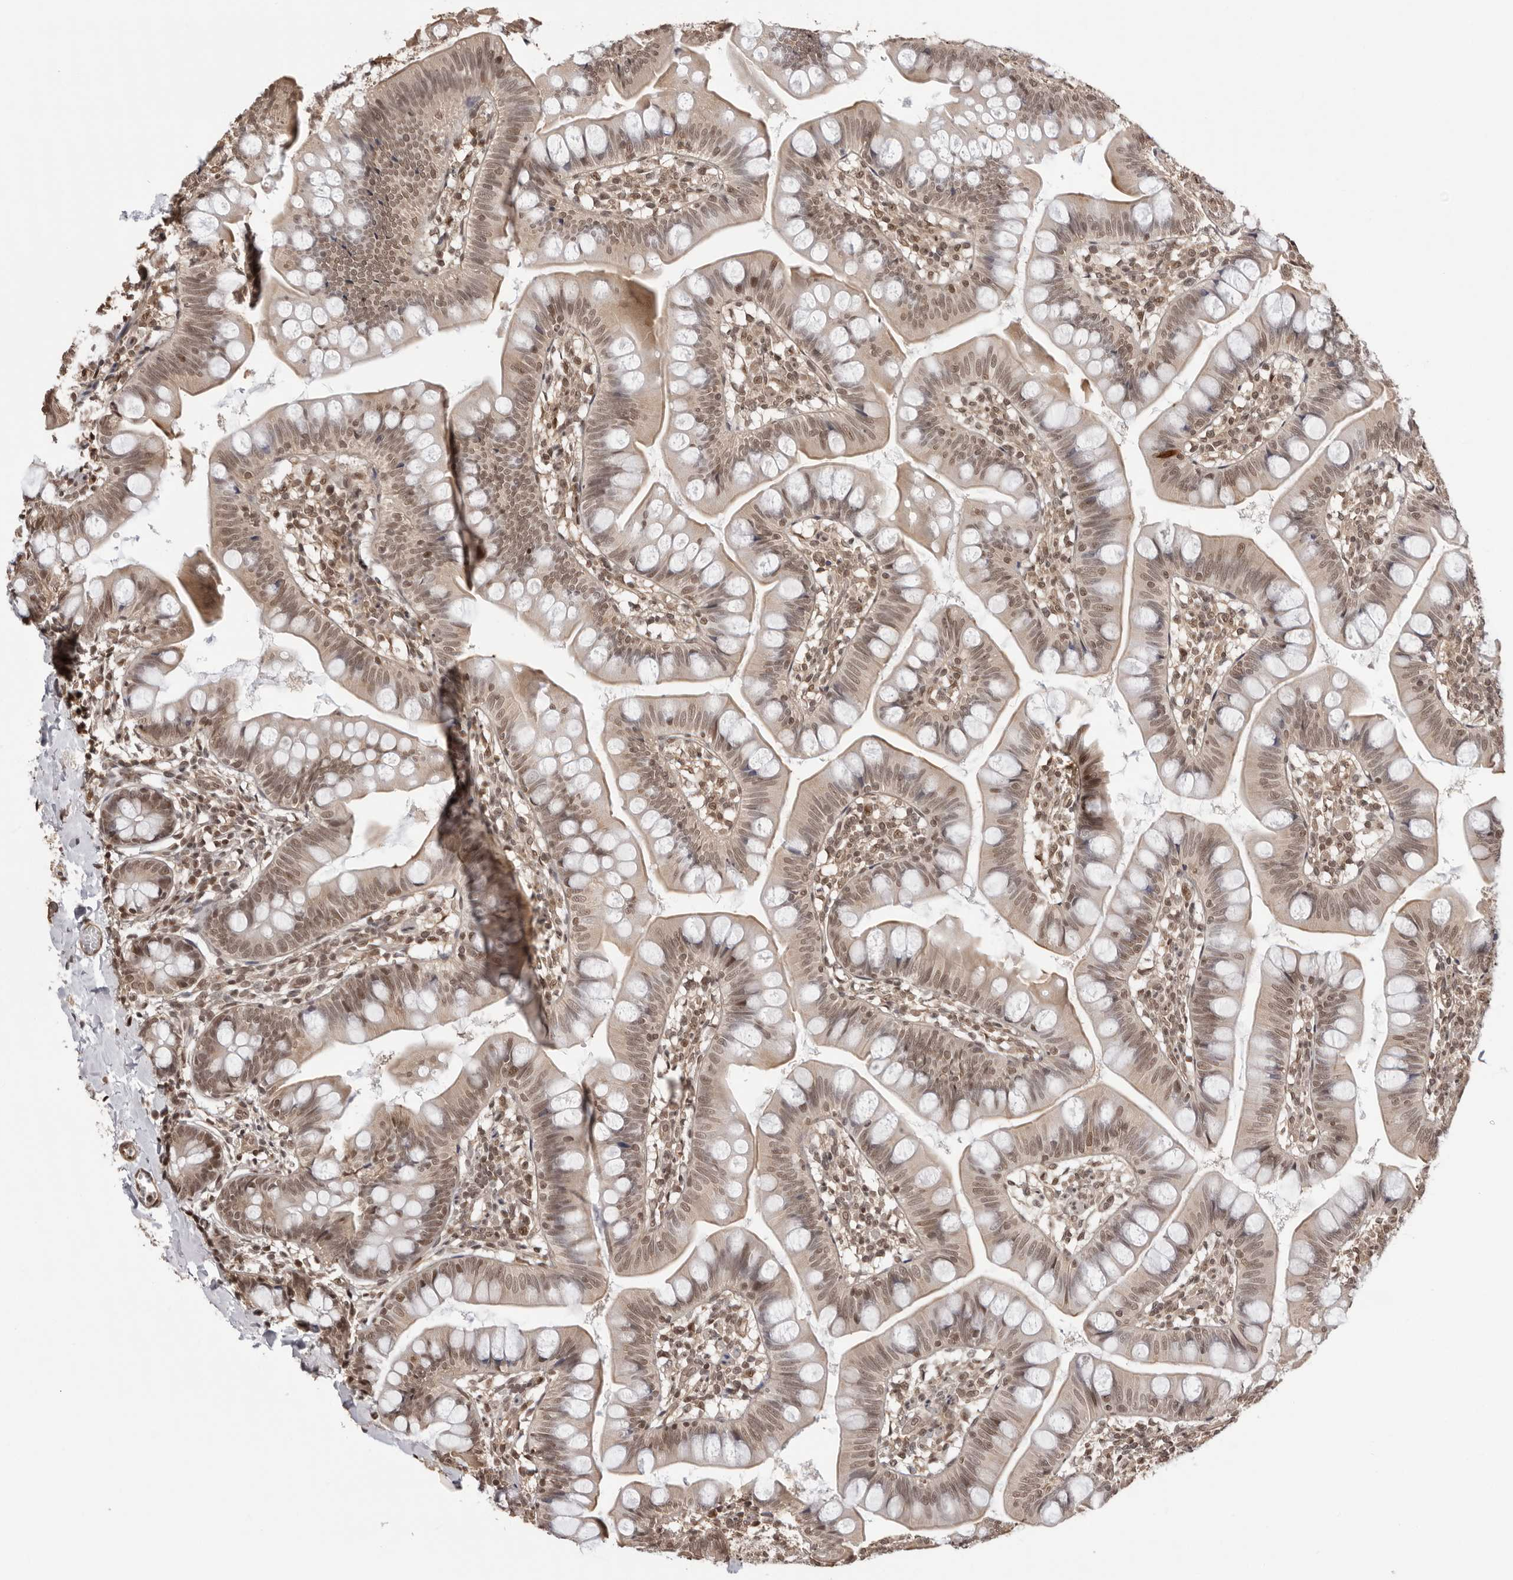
{"staining": {"intensity": "moderate", "quantity": "25%-75%", "location": "cytoplasmic/membranous,nuclear"}, "tissue": "small intestine", "cell_type": "Glandular cells", "image_type": "normal", "snomed": [{"axis": "morphology", "description": "Normal tissue, NOS"}, {"axis": "topography", "description": "Small intestine"}], "caption": "DAB immunohistochemical staining of unremarkable small intestine shows moderate cytoplasmic/membranous,nuclear protein expression in about 25%-75% of glandular cells.", "gene": "SDE2", "patient": {"sex": "male", "age": 7}}